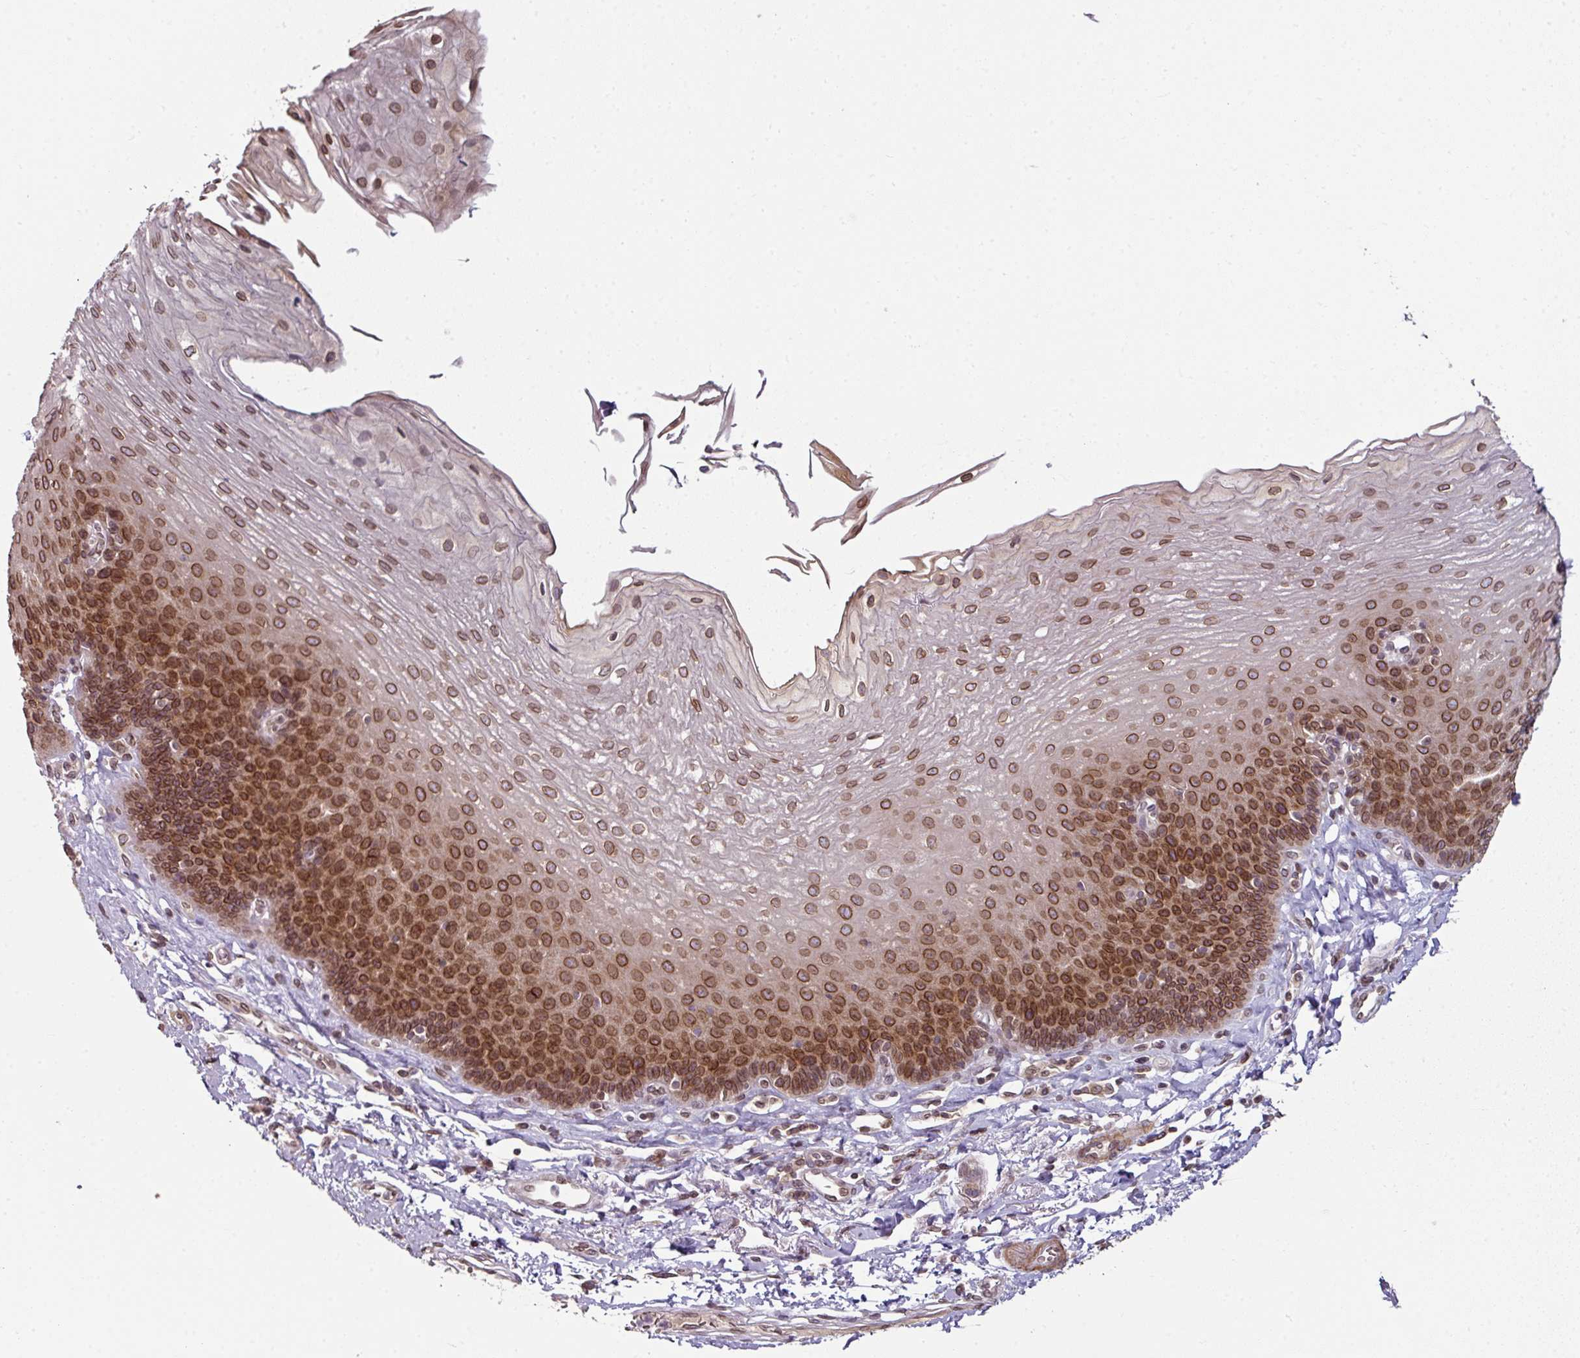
{"staining": {"intensity": "strong", "quantity": ">75%", "location": "cytoplasmic/membranous,nuclear"}, "tissue": "esophagus", "cell_type": "Squamous epithelial cells", "image_type": "normal", "snomed": [{"axis": "morphology", "description": "Normal tissue, NOS"}, {"axis": "topography", "description": "Esophagus"}], "caption": "A photomicrograph of human esophagus stained for a protein reveals strong cytoplasmic/membranous,nuclear brown staining in squamous epithelial cells.", "gene": "RANGAP1", "patient": {"sex": "female", "age": 81}}